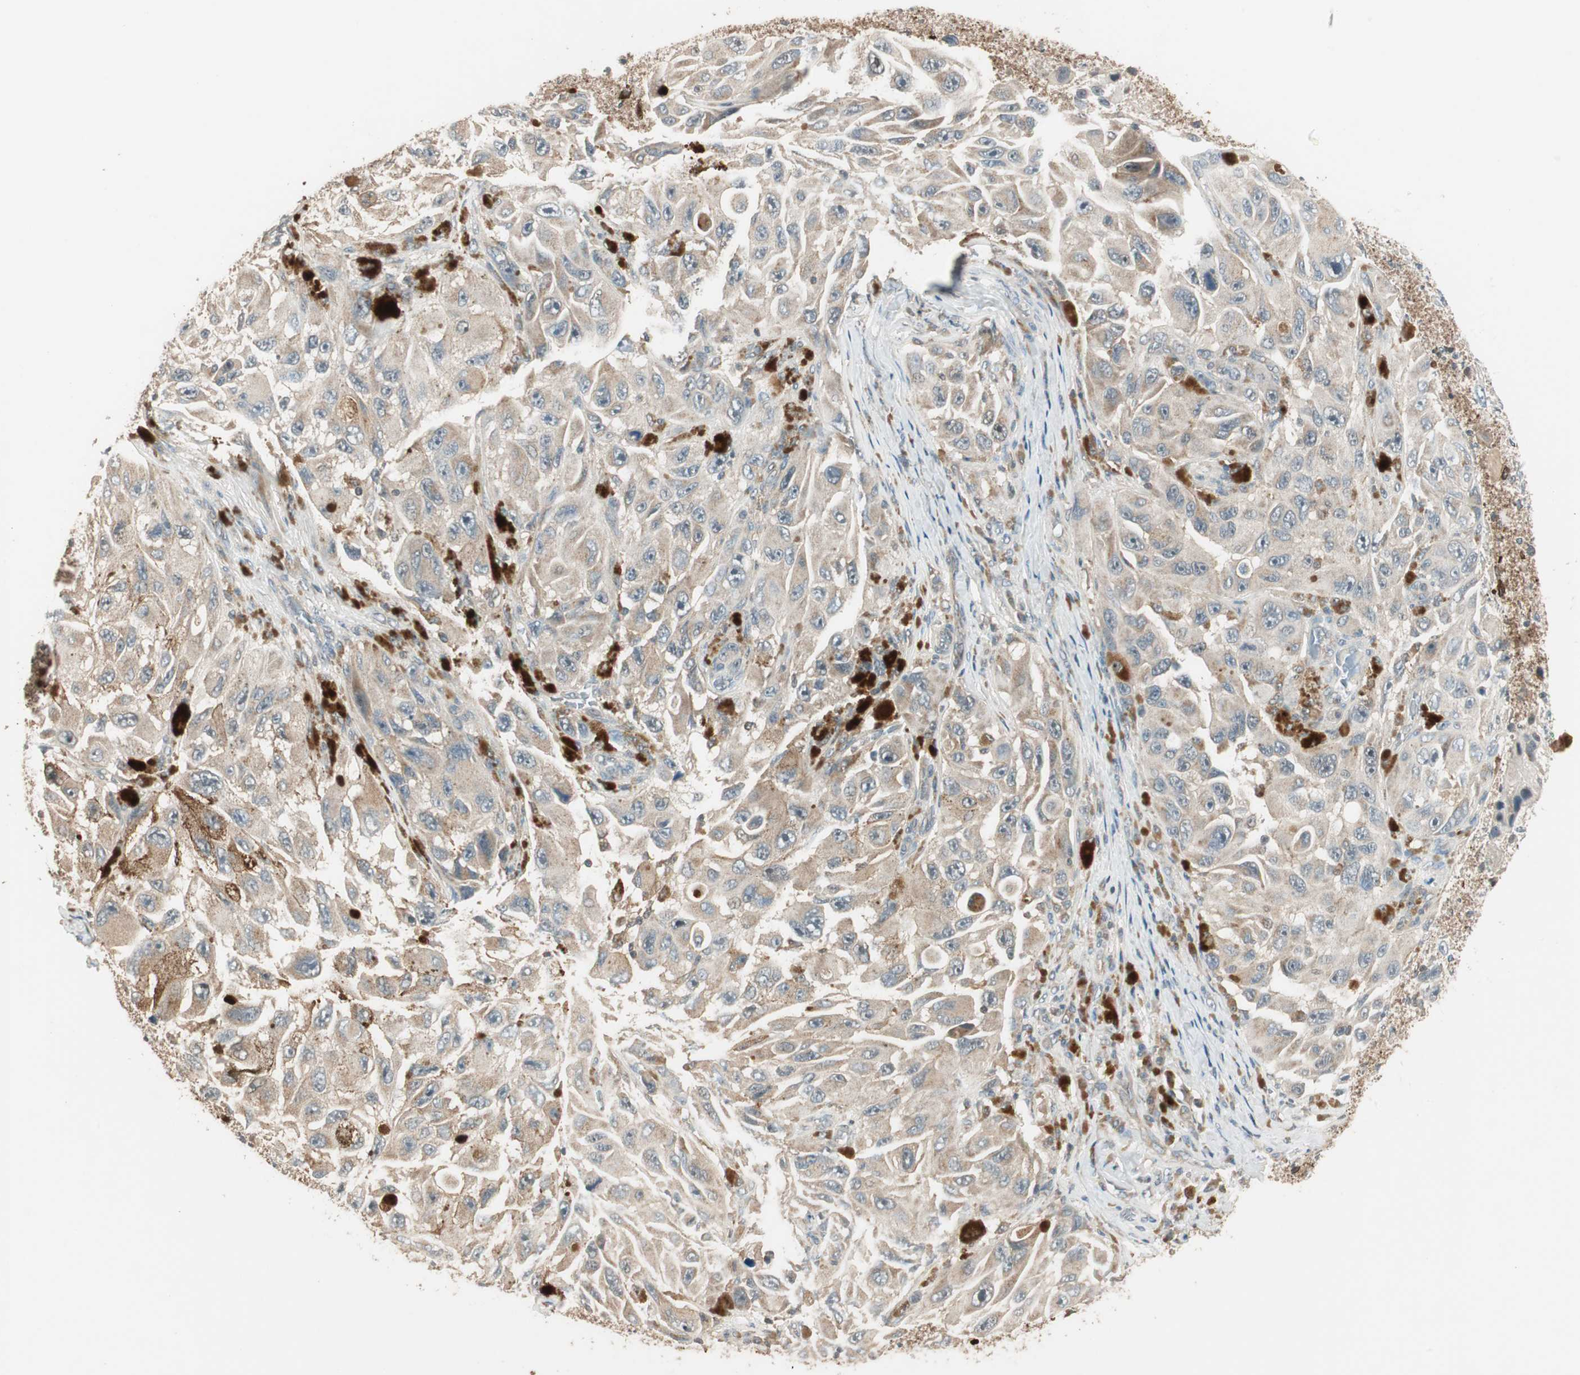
{"staining": {"intensity": "weak", "quantity": ">75%", "location": "cytoplasmic/membranous"}, "tissue": "melanoma", "cell_type": "Tumor cells", "image_type": "cancer", "snomed": [{"axis": "morphology", "description": "Malignant melanoma, NOS"}, {"axis": "topography", "description": "Skin"}], "caption": "Immunohistochemistry of human melanoma reveals low levels of weak cytoplasmic/membranous positivity in about >75% of tumor cells. (brown staining indicates protein expression, while blue staining denotes nuclei).", "gene": "TRIM21", "patient": {"sex": "female", "age": 73}}